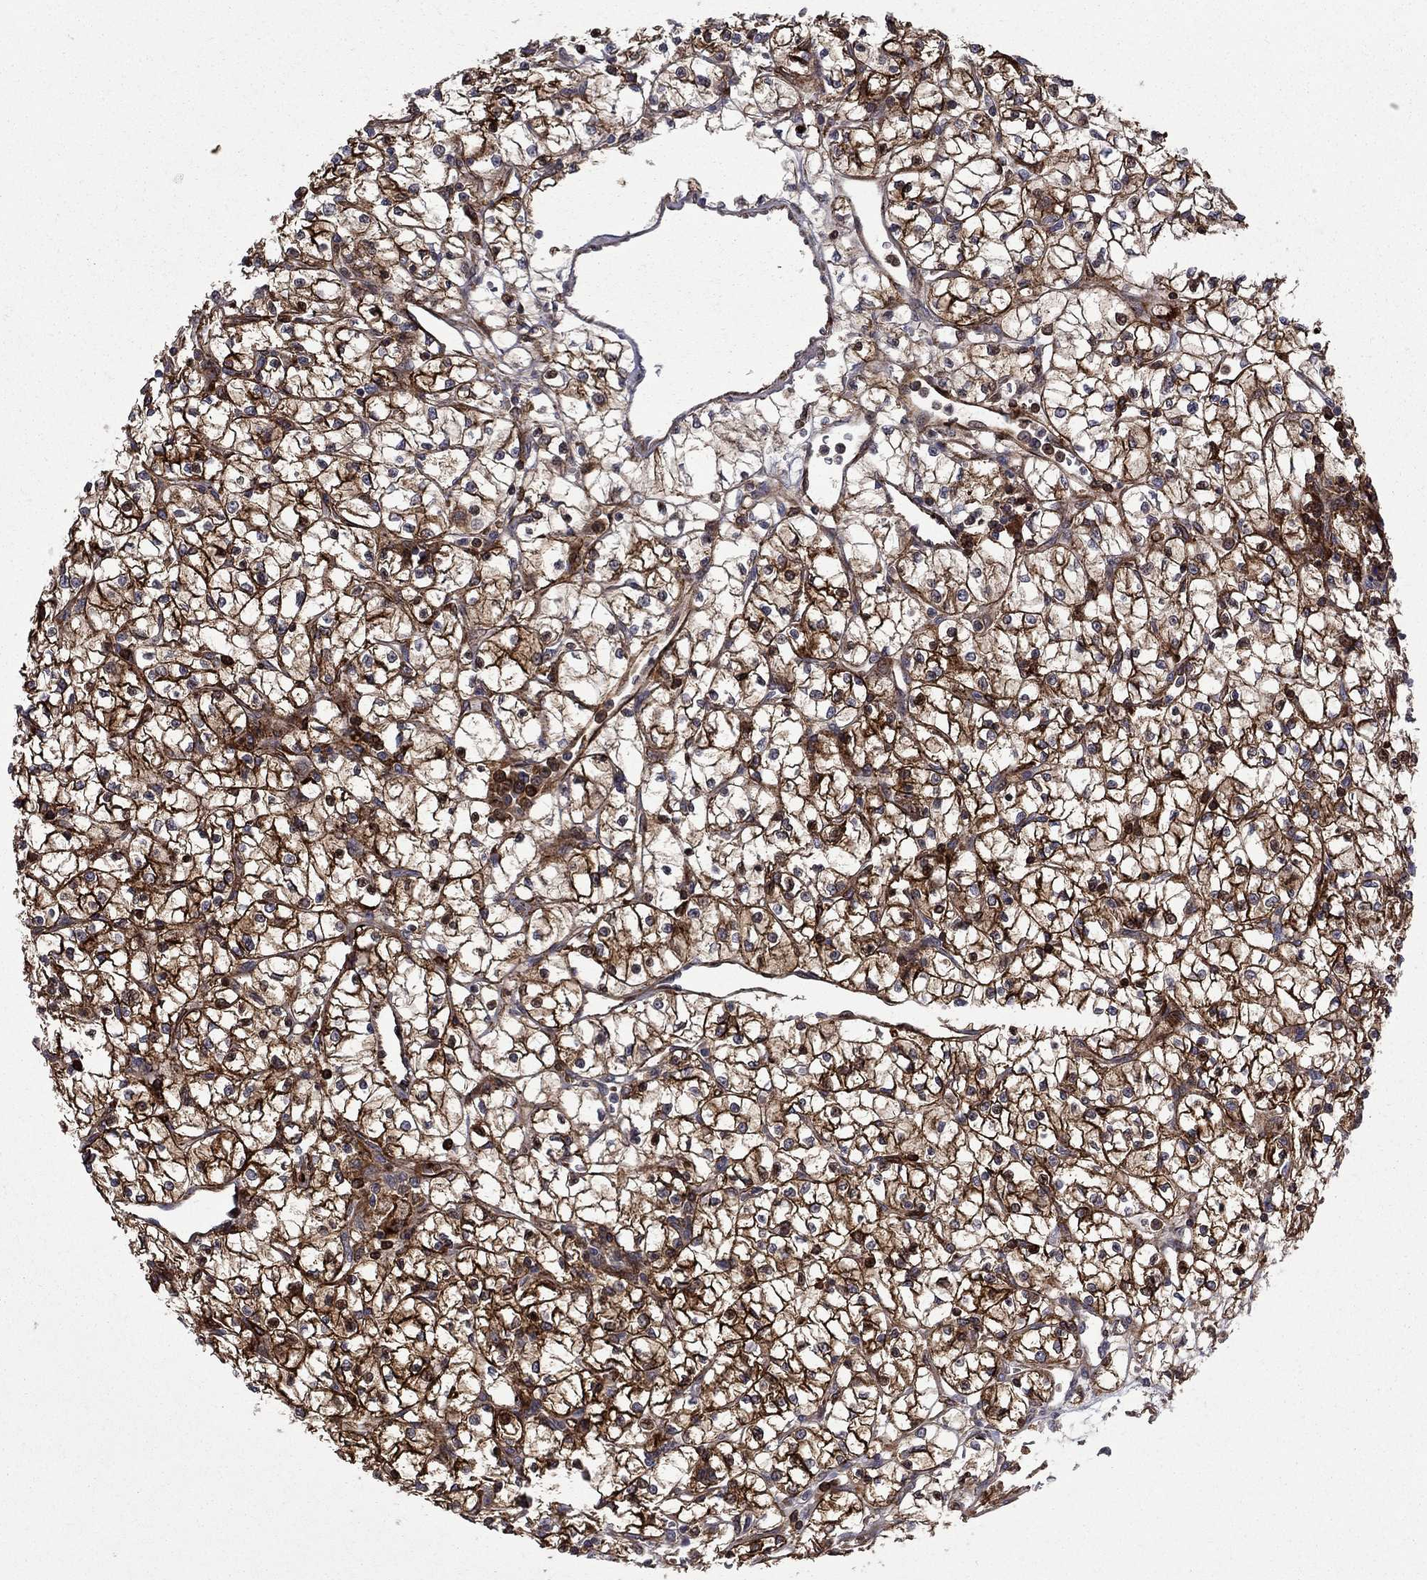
{"staining": {"intensity": "strong", "quantity": ">75%", "location": "cytoplasmic/membranous"}, "tissue": "renal cancer", "cell_type": "Tumor cells", "image_type": "cancer", "snomed": [{"axis": "morphology", "description": "Adenocarcinoma, NOS"}, {"axis": "topography", "description": "Kidney"}], "caption": "Strong cytoplasmic/membranous protein staining is identified in about >75% of tumor cells in renal adenocarcinoma. The staining was performed using DAB to visualize the protein expression in brown, while the nuclei were stained in blue with hematoxylin (Magnification: 20x).", "gene": "HDAC4", "patient": {"sex": "female", "age": 64}}